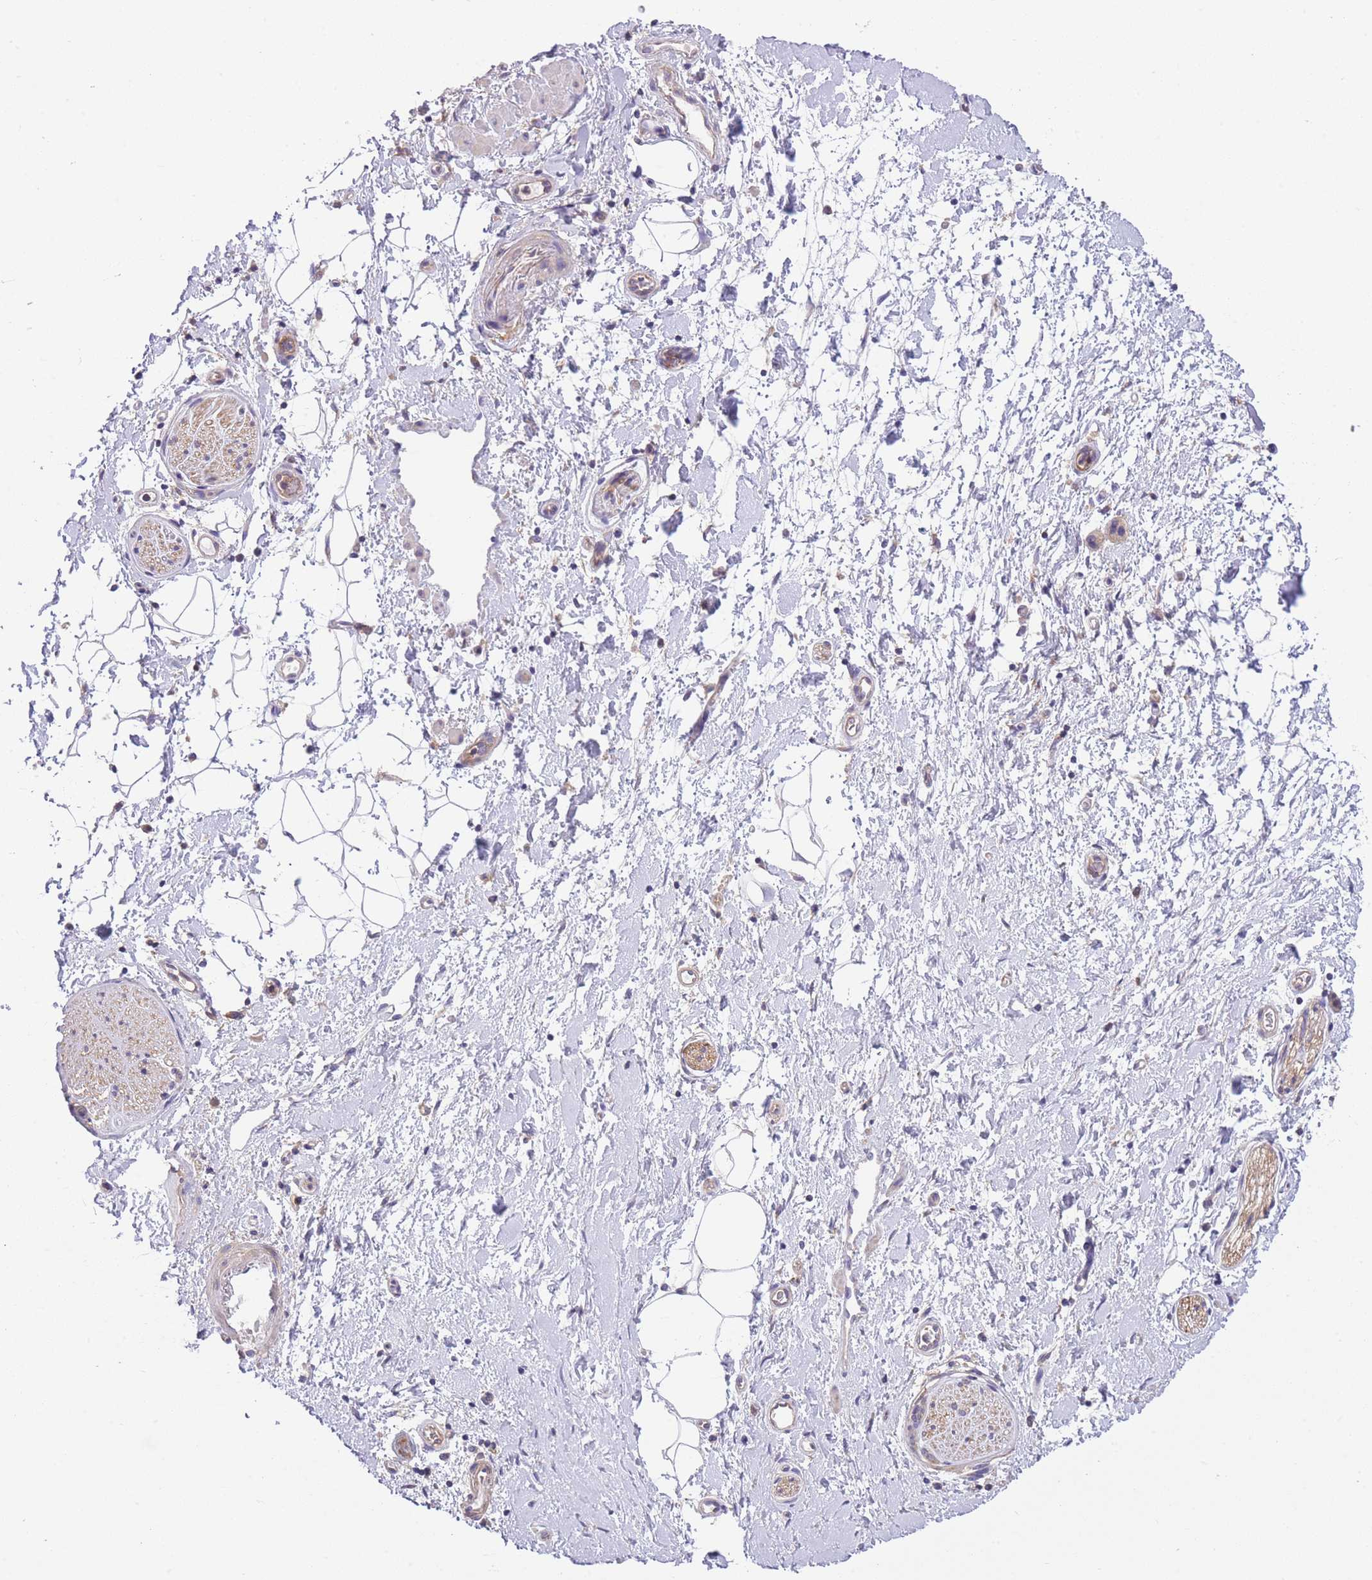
{"staining": {"intensity": "negative", "quantity": "none", "location": "none"}, "tissue": "adipose tissue", "cell_type": "Adipocytes", "image_type": "normal", "snomed": [{"axis": "morphology", "description": "Normal tissue, NOS"}, {"axis": "morphology", "description": "Adenocarcinoma, NOS"}, {"axis": "topography", "description": "Pancreas"}, {"axis": "topography", "description": "Peripheral nerve tissue"}], "caption": "This photomicrograph is of normal adipose tissue stained with immunohistochemistry to label a protein in brown with the nuclei are counter-stained blue. There is no expression in adipocytes.", "gene": "PRKAR1A", "patient": {"sex": "female", "age": 77}}